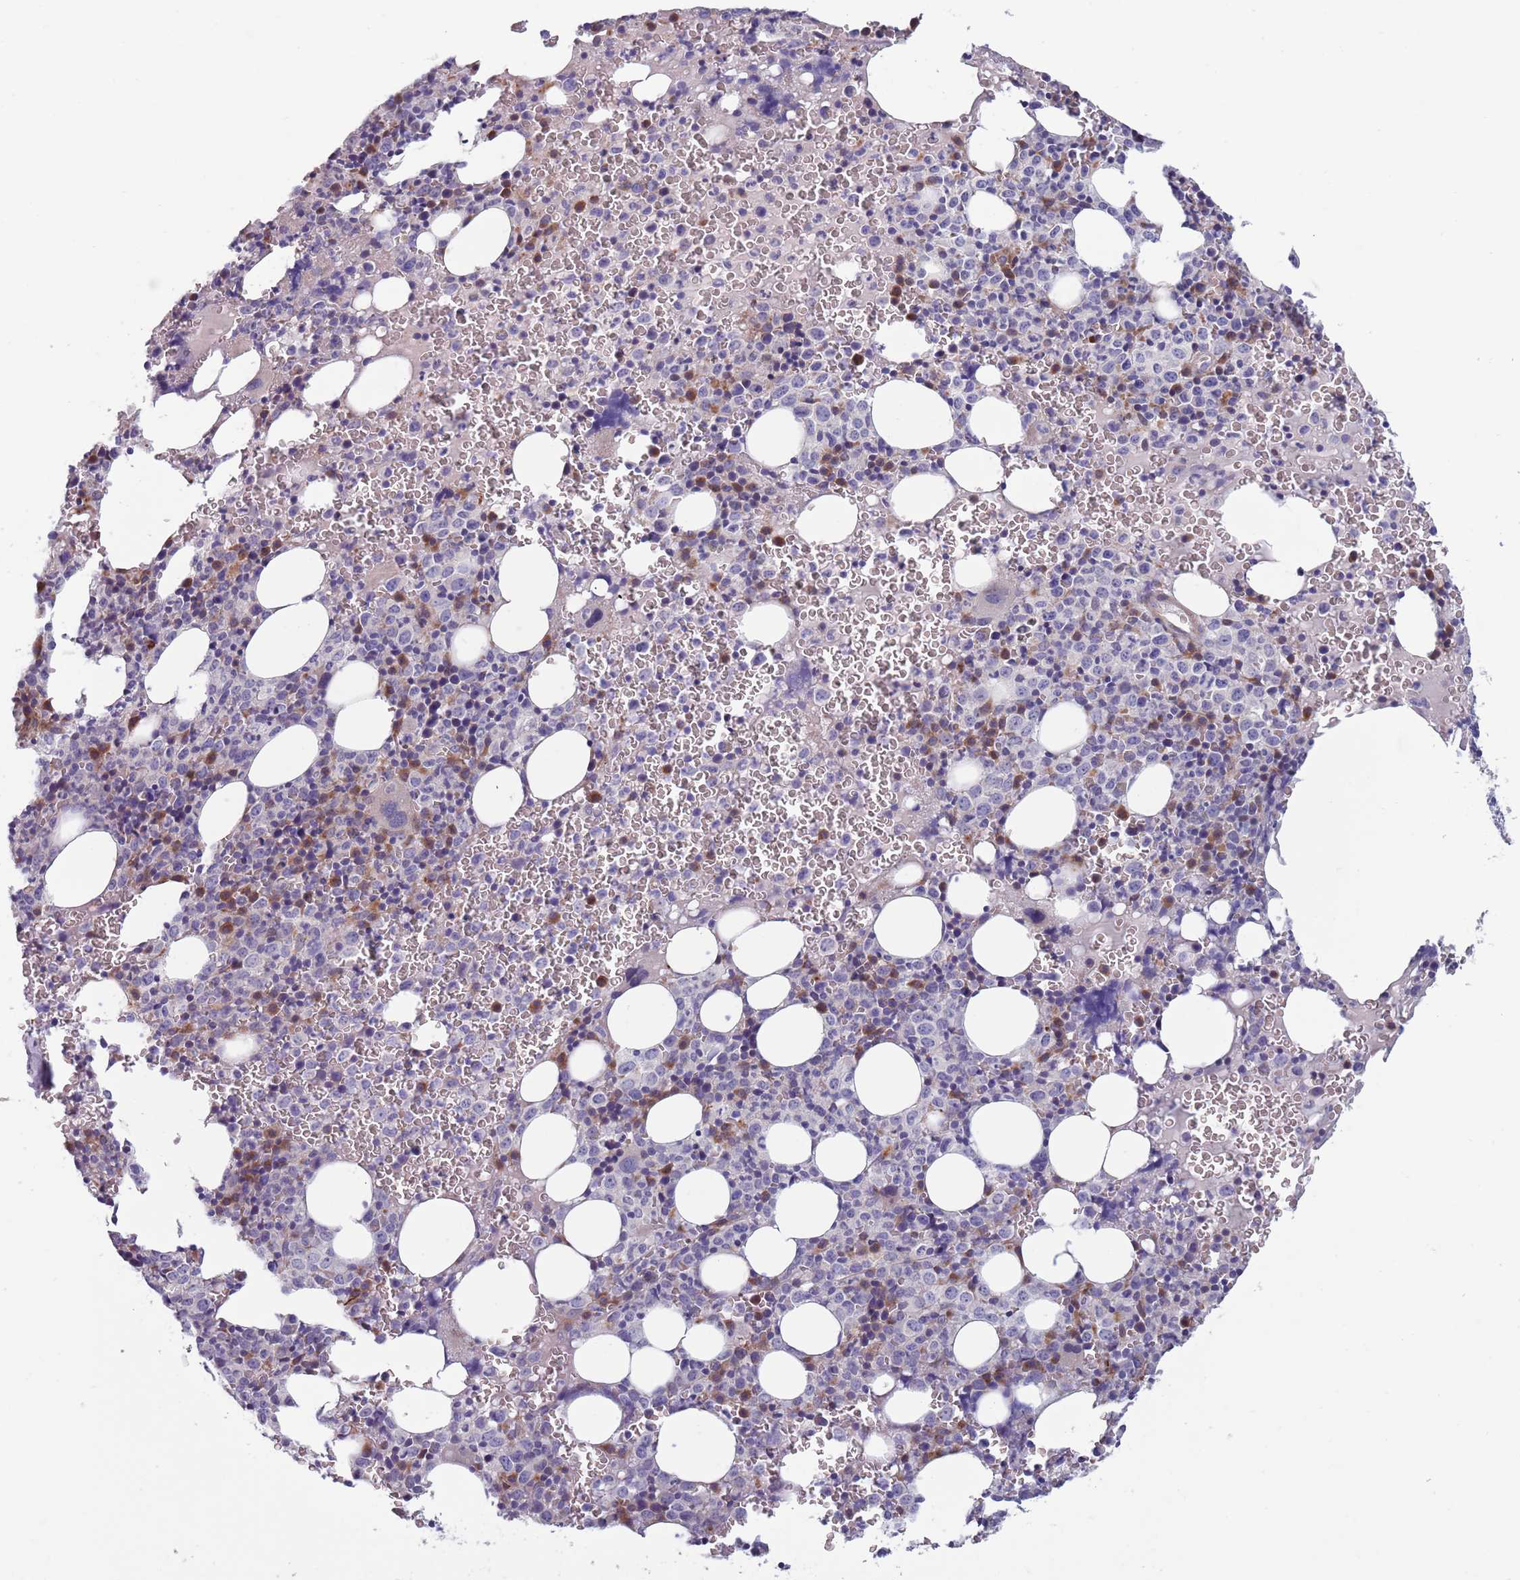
{"staining": {"intensity": "moderate", "quantity": "<25%", "location": "cytoplasmic/membranous"}, "tissue": "bone marrow", "cell_type": "Hematopoietic cells", "image_type": "normal", "snomed": [{"axis": "morphology", "description": "Normal tissue, NOS"}, {"axis": "topography", "description": "Bone marrow"}], "caption": "This image exhibits immunohistochemistry staining of unremarkable bone marrow, with low moderate cytoplasmic/membranous positivity in approximately <25% of hematopoietic cells.", "gene": "TYW1B", "patient": {"sex": "female", "age": 54}}